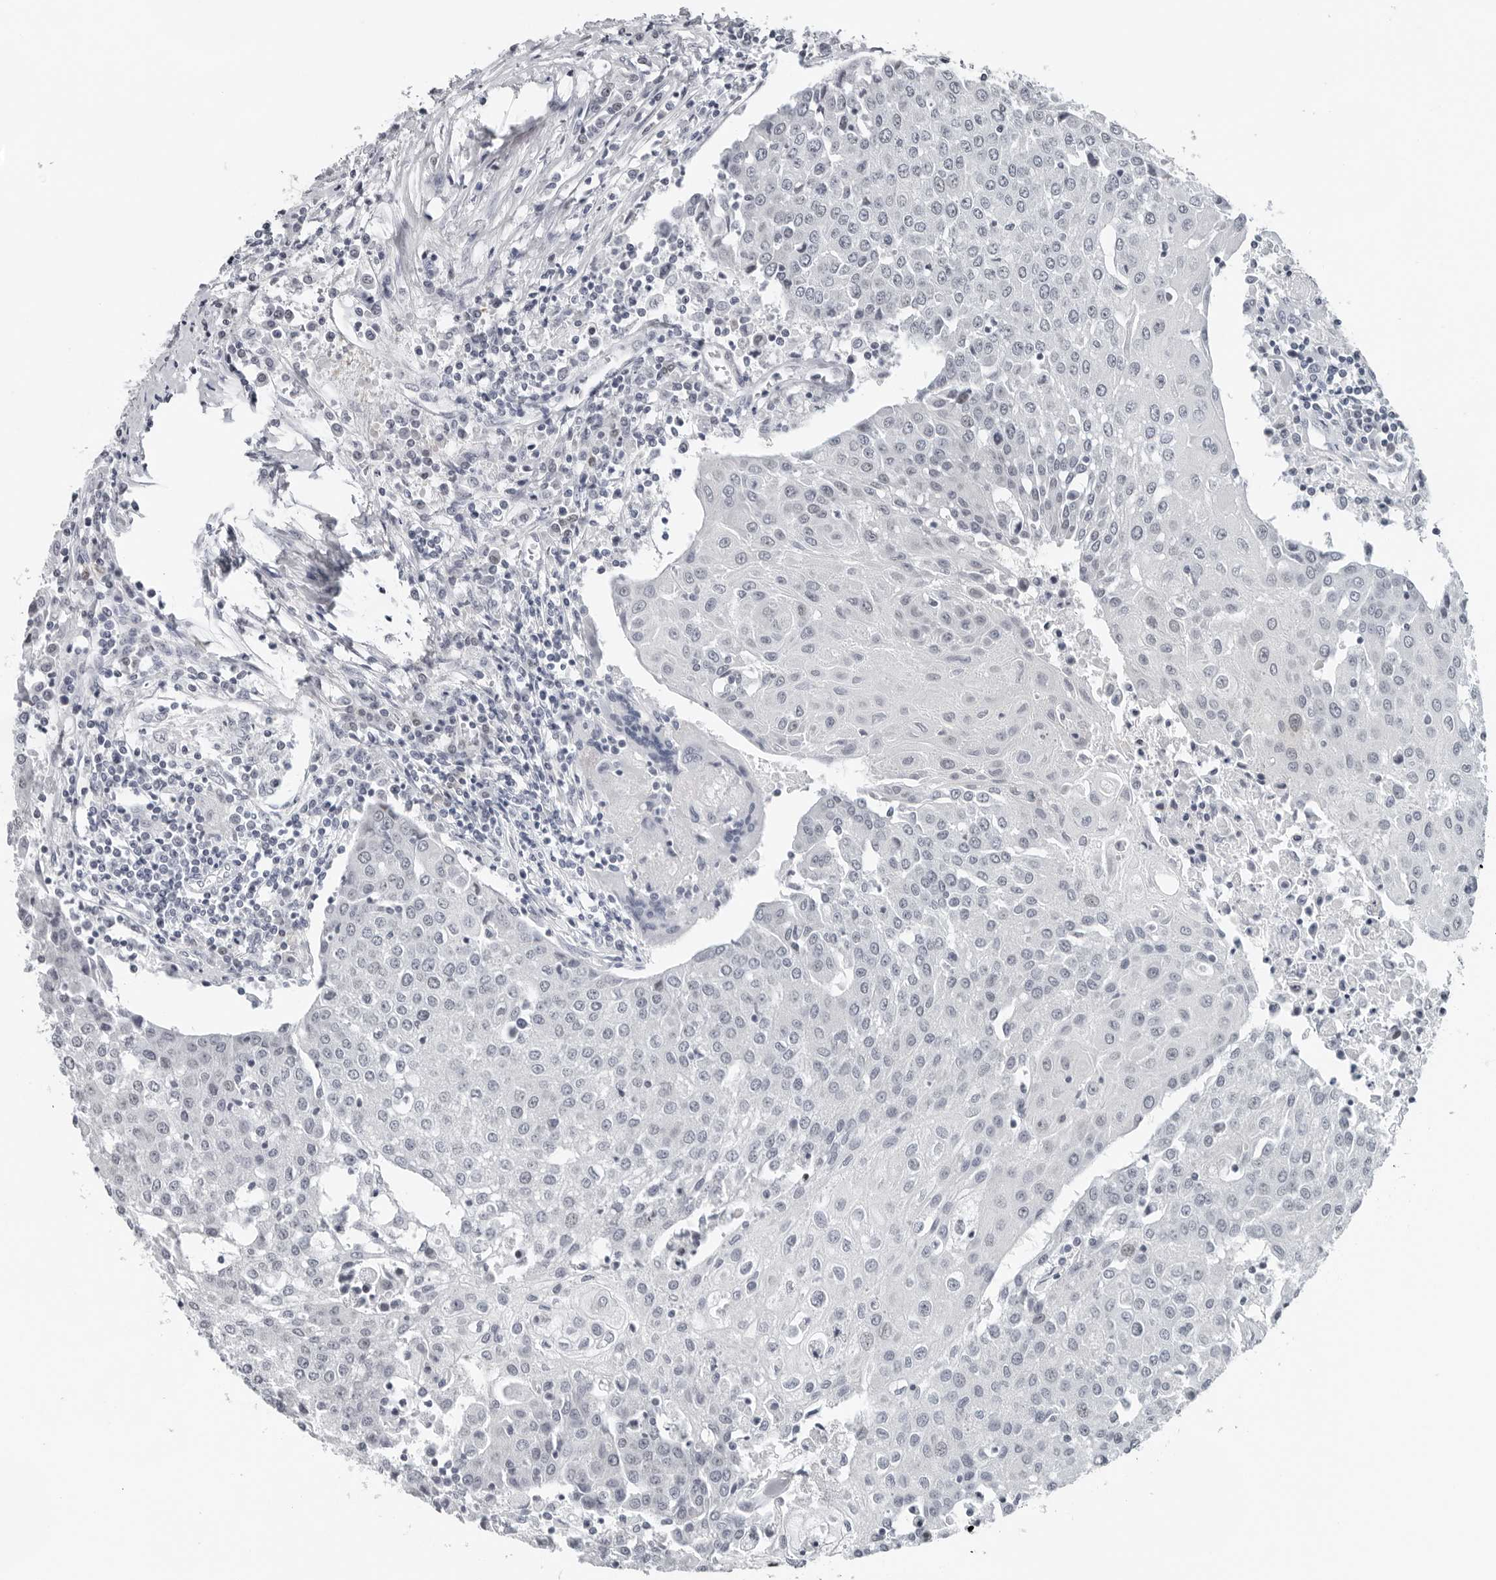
{"staining": {"intensity": "negative", "quantity": "none", "location": "none"}, "tissue": "urothelial cancer", "cell_type": "Tumor cells", "image_type": "cancer", "snomed": [{"axis": "morphology", "description": "Urothelial carcinoma, High grade"}, {"axis": "topography", "description": "Urinary bladder"}], "caption": "A high-resolution histopathology image shows IHC staining of urothelial carcinoma (high-grade), which exhibits no significant positivity in tumor cells.", "gene": "PPP1R42", "patient": {"sex": "female", "age": 85}}